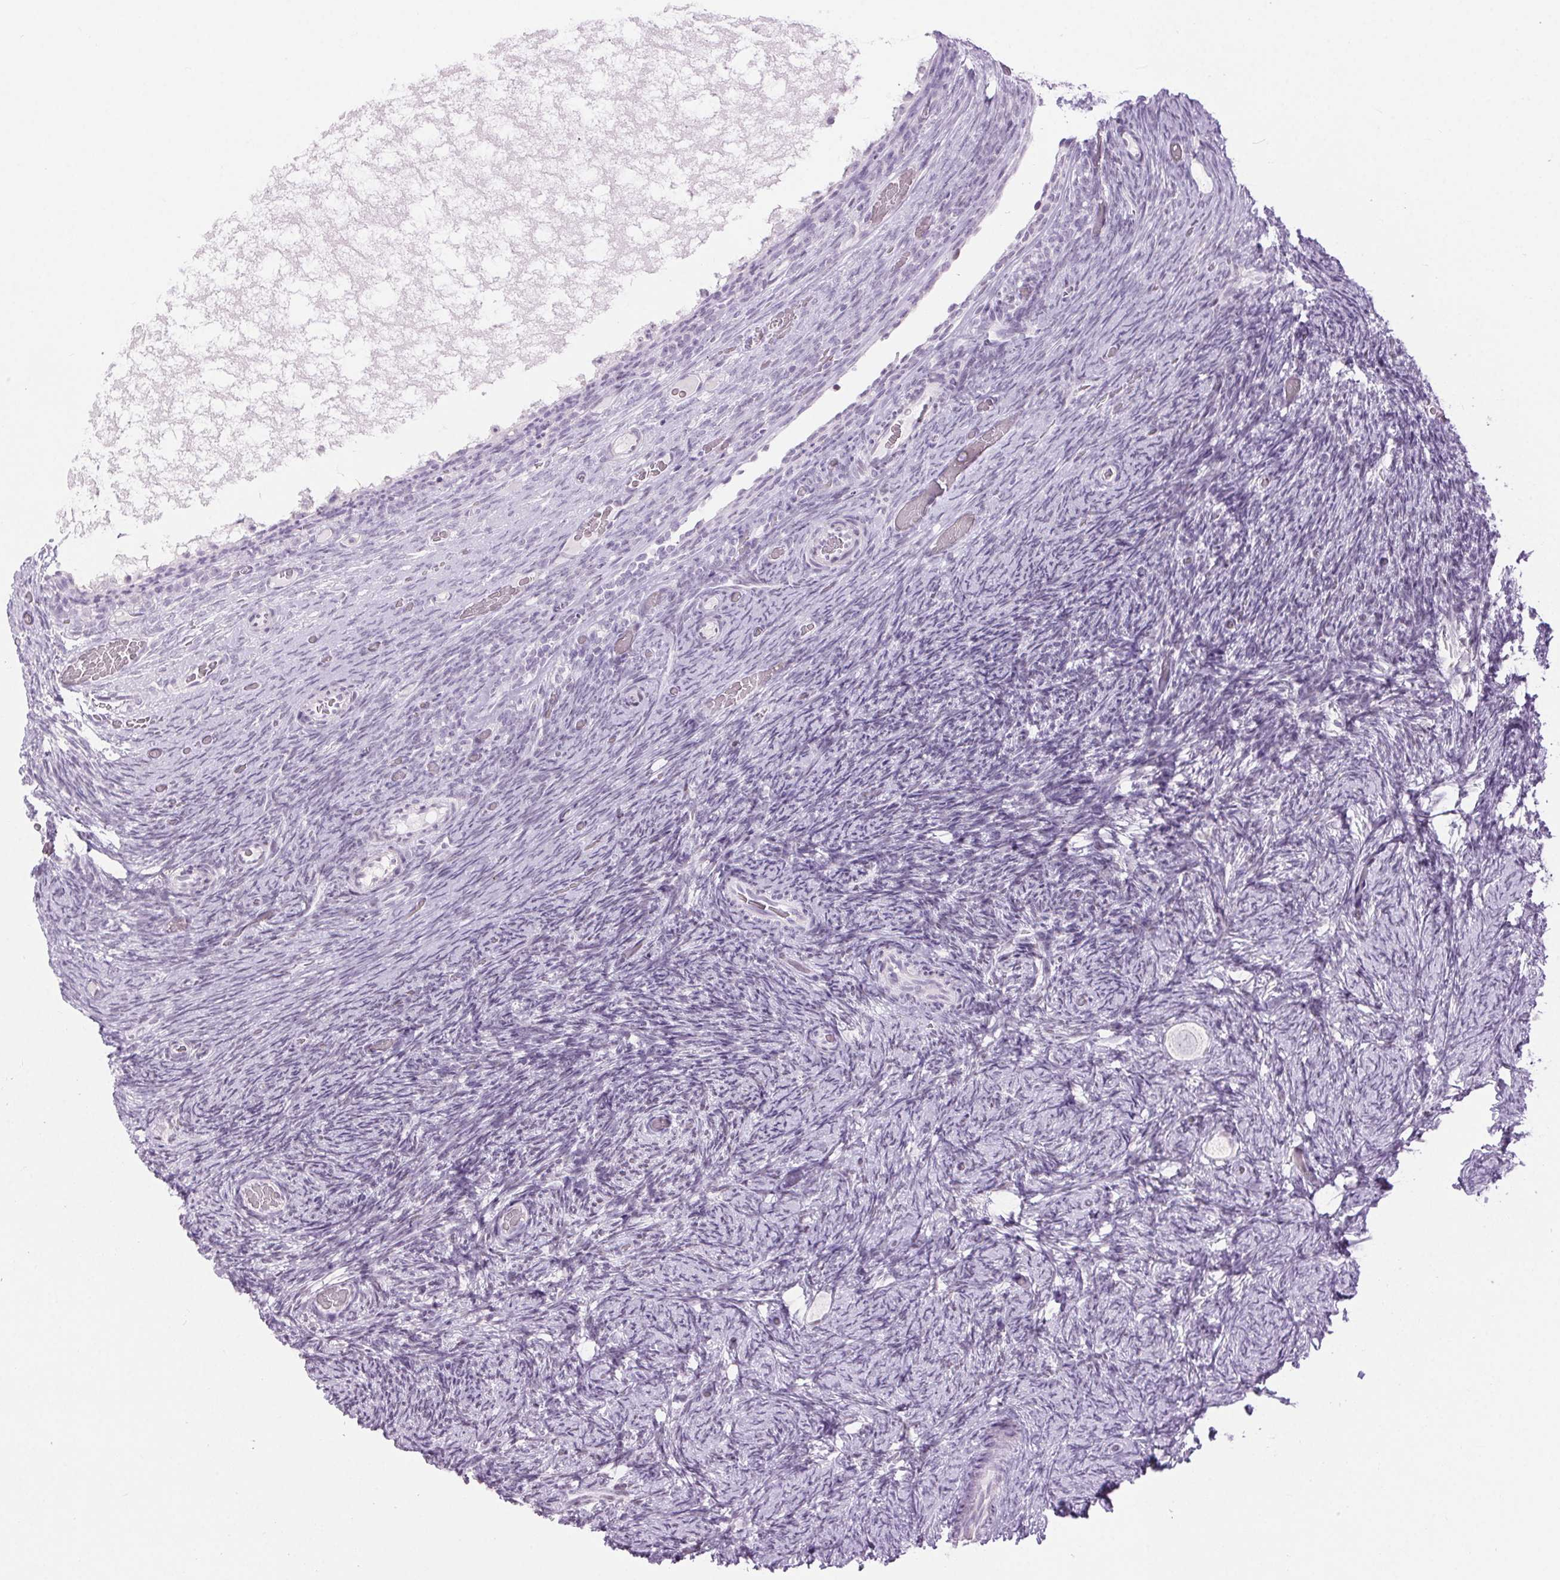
{"staining": {"intensity": "negative", "quantity": "none", "location": "none"}, "tissue": "ovary", "cell_type": "Follicle cells", "image_type": "normal", "snomed": [{"axis": "morphology", "description": "Normal tissue, NOS"}, {"axis": "topography", "description": "Ovary"}], "caption": "DAB (3,3'-diaminobenzidine) immunohistochemical staining of benign ovary displays no significant positivity in follicle cells.", "gene": "BEND2", "patient": {"sex": "female", "age": 34}}